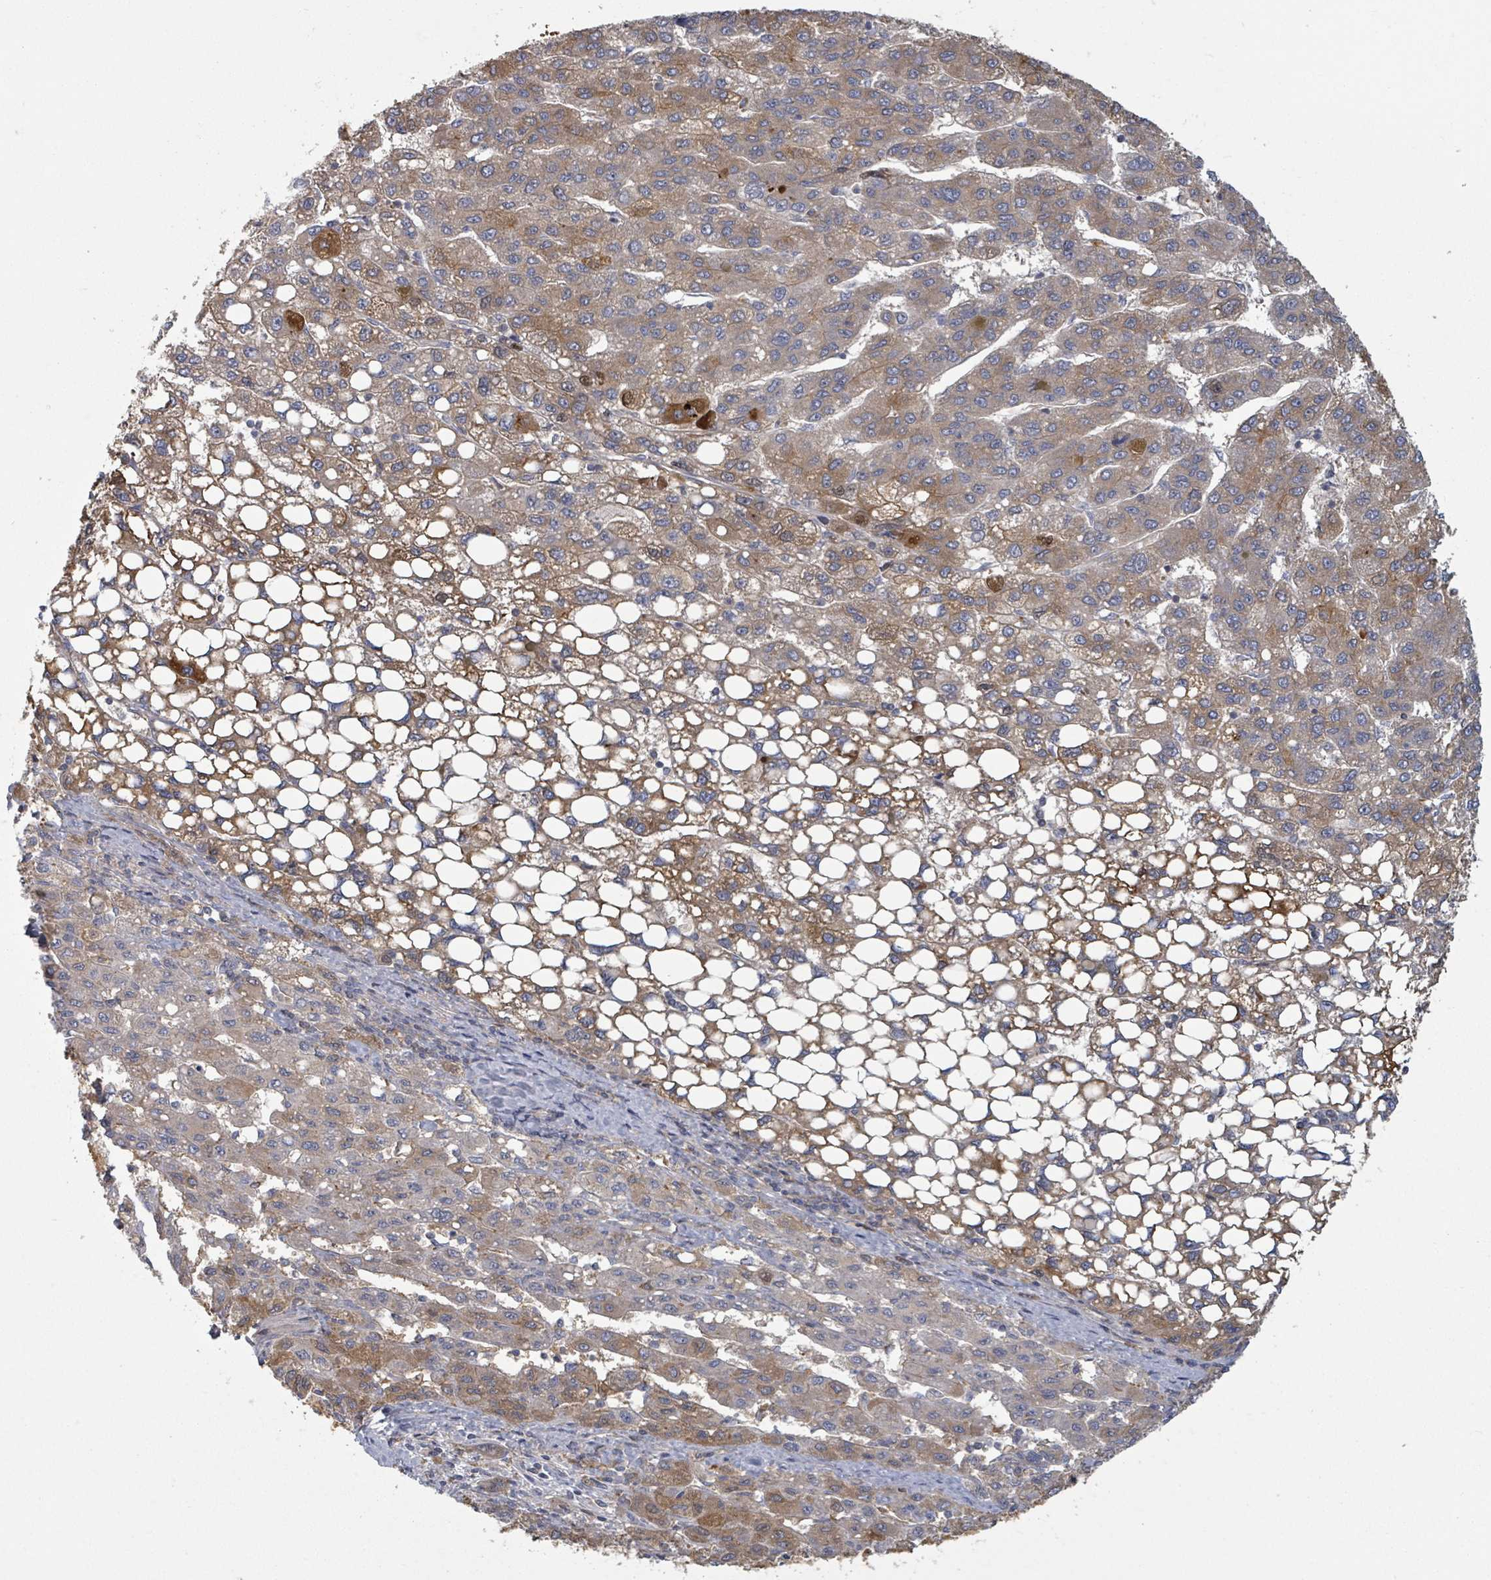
{"staining": {"intensity": "weak", "quantity": "25%-75%", "location": "cytoplasmic/membranous"}, "tissue": "liver cancer", "cell_type": "Tumor cells", "image_type": "cancer", "snomed": [{"axis": "morphology", "description": "Carcinoma, Hepatocellular, NOS"}, {"axis": "topography", "description": "Liver"}], "caption": "This micrograph reveals immunohistochemistry staining of human liver cancer (hepatocellular carcinoma), with low weak cytoplasmic/membranous staining in about 25%-75% of tumor cells.", "gene": "GABBR1", "patient": {"sex": "female", "age": 82}}